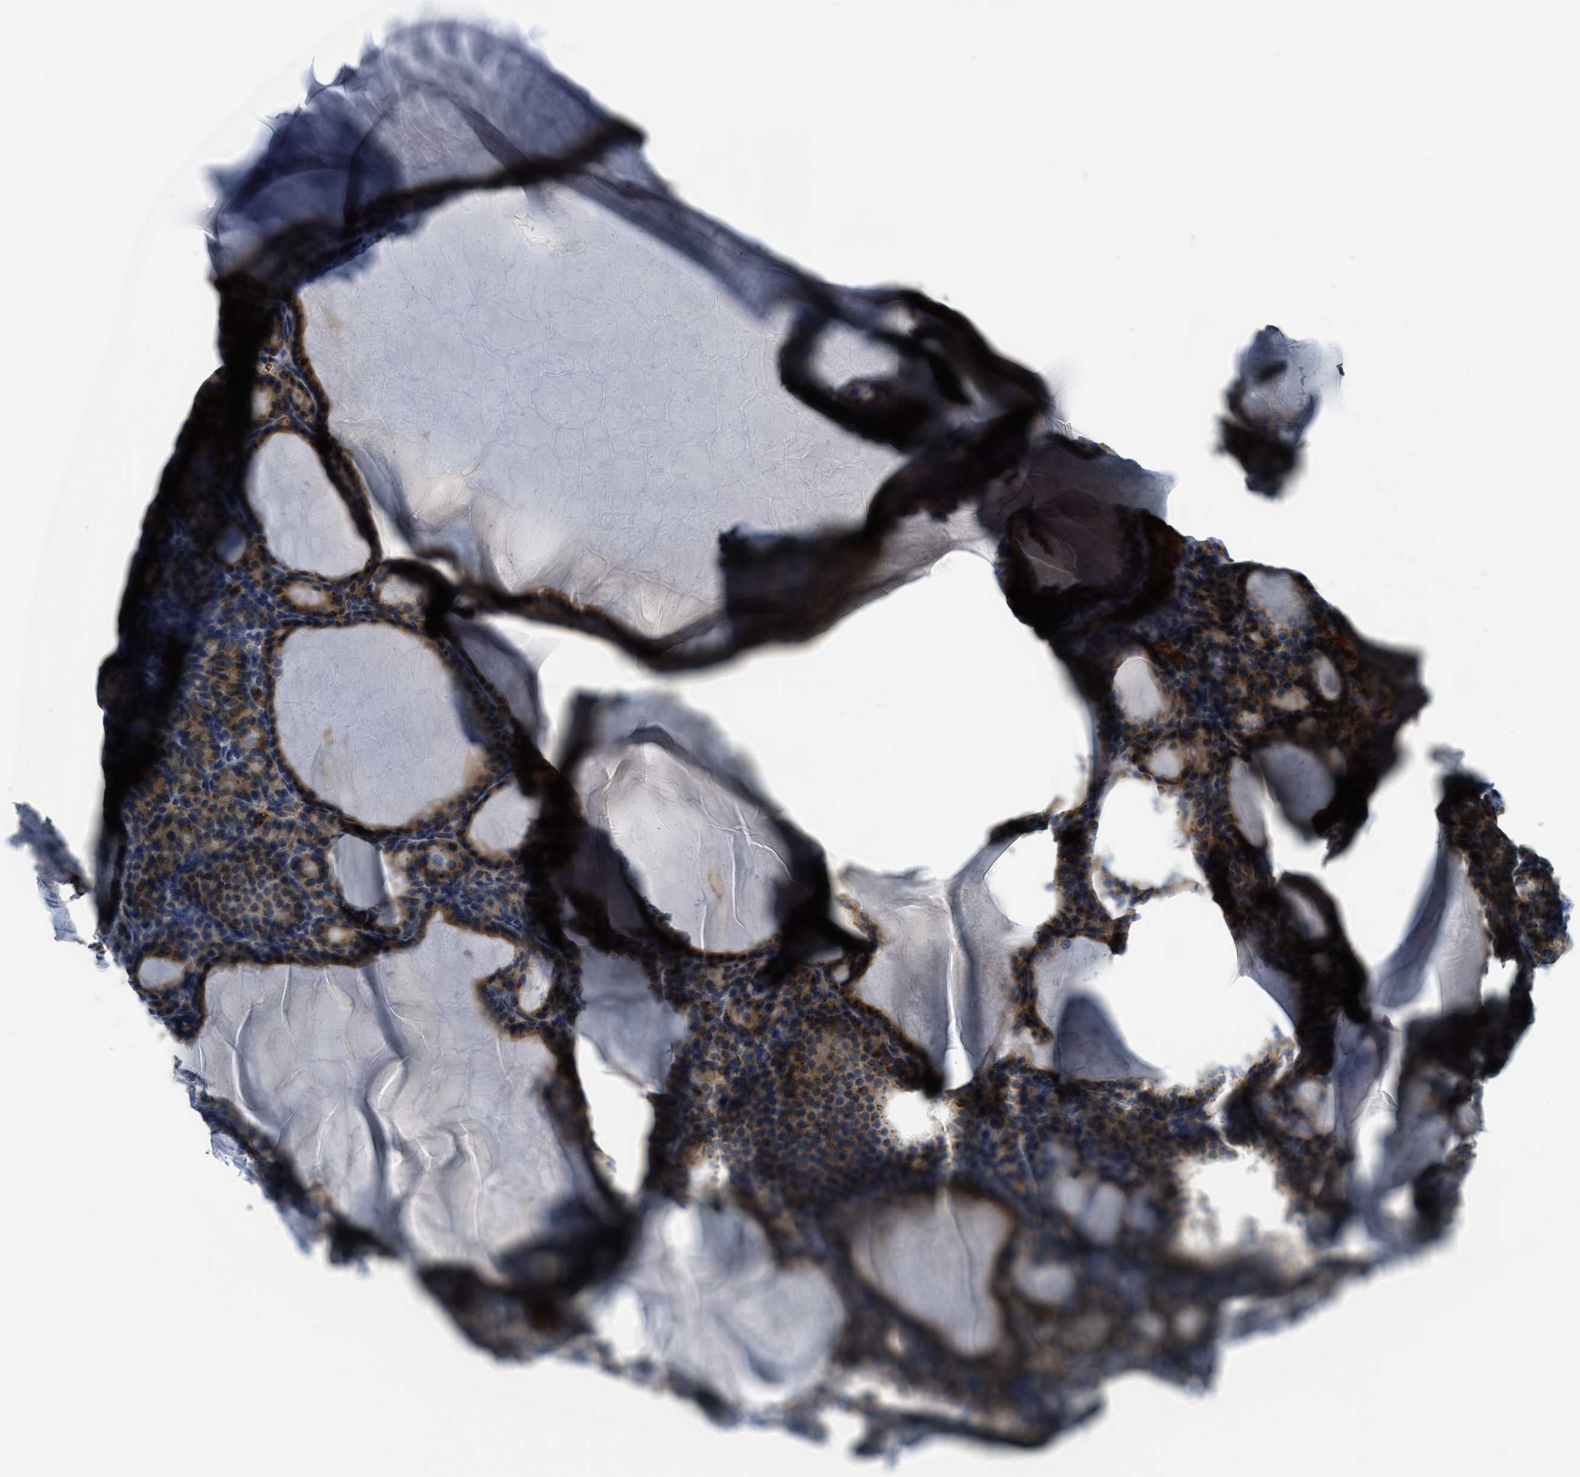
{"staining": {"intensity": "moderate", "quantity": ">75%", "location": "cytoplasmic/membranous"}, "tissue": "thyroid gland", "cell_type": "Glandular cells", "image_type": "normal", "snomed": [{"axis": "morphology", "description": "Normal tissue, NOS"}, {"axis": "topography", "description": "Thyroid gland"}], "caption": "The image demonstrates a brown stain indicating the presence of a protein in the cytoplasmic/membranous of glandular cells in thyroid gland. (Brightfield microscopy of DAB IHC at high magnification).", "gene": "TRIM59", "patient": {"sex": "female", "age": 28}}